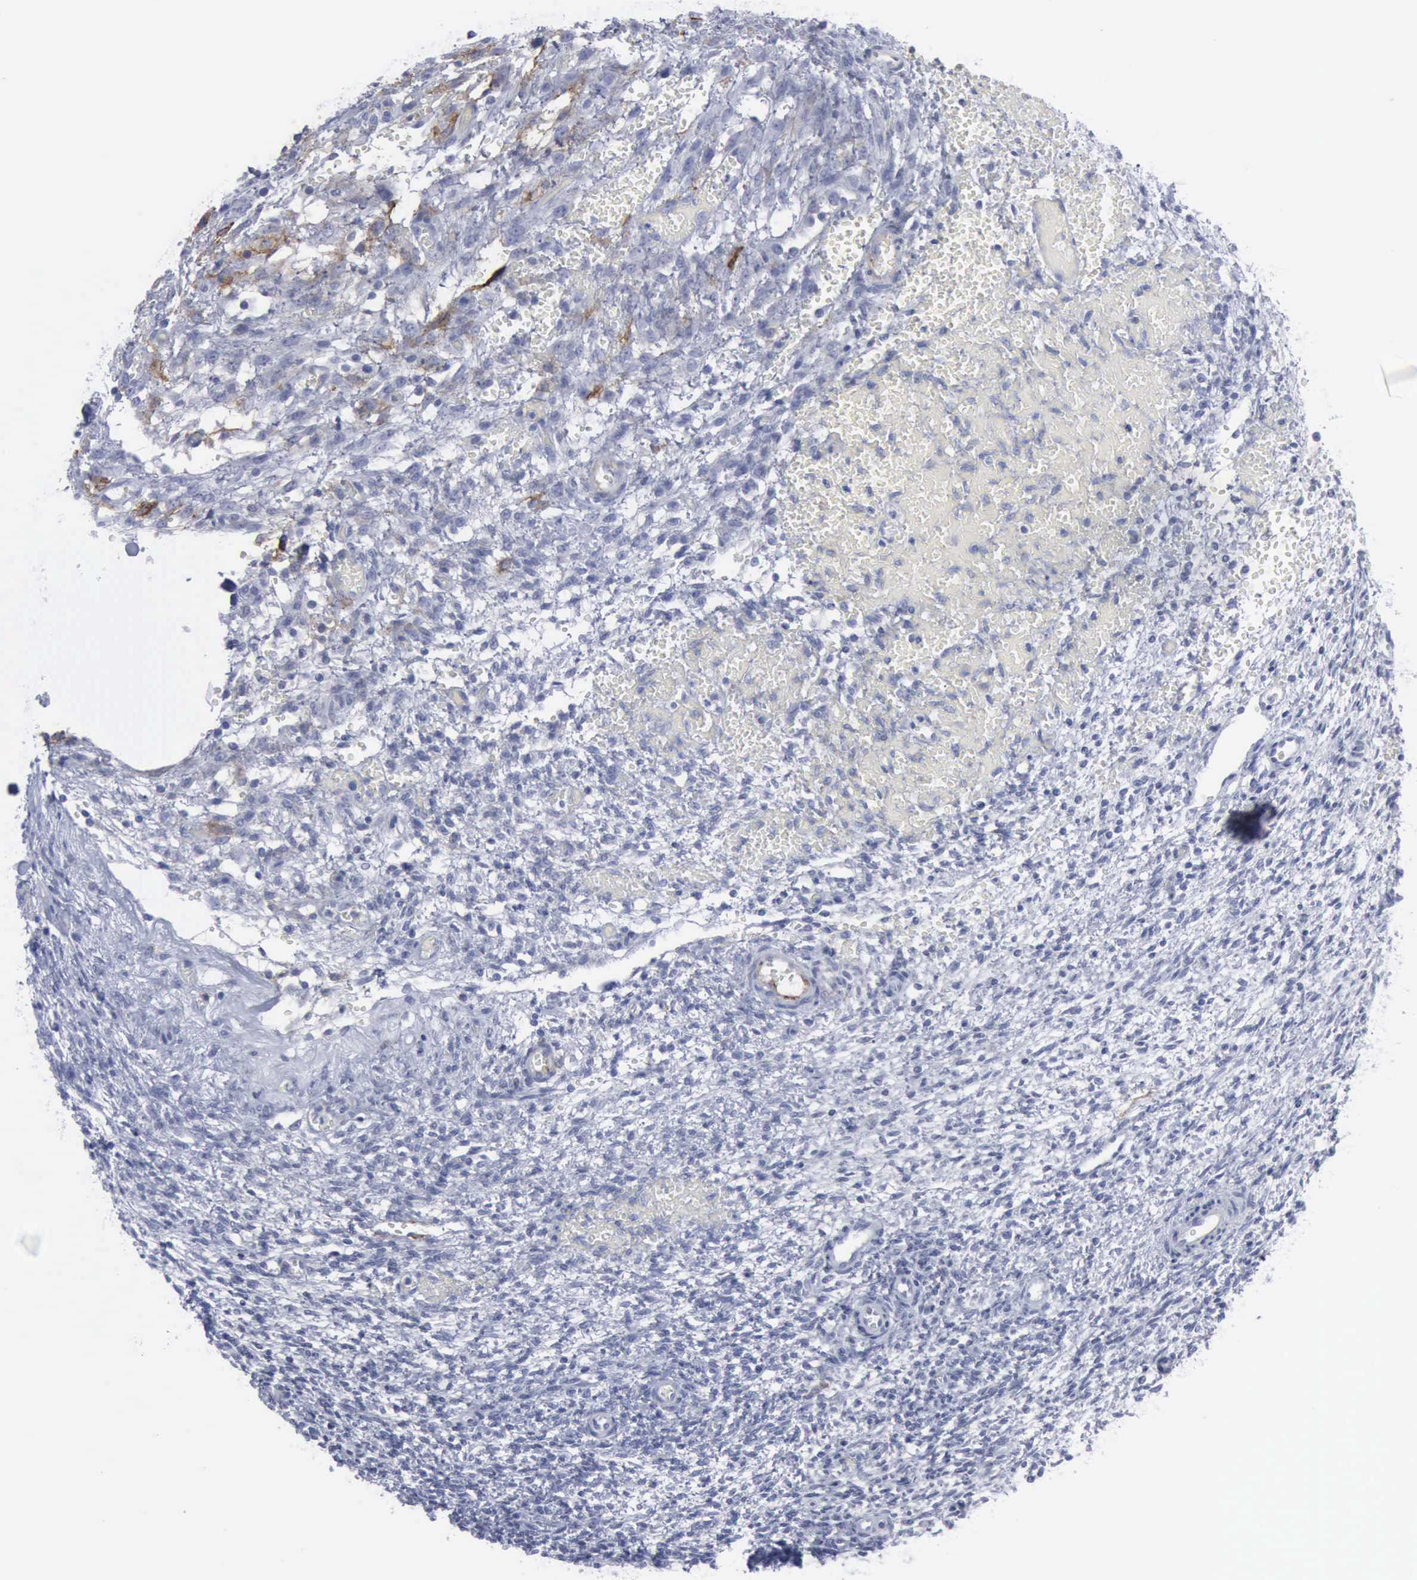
{"staining": {"intensity": "negative", "quantity": "none", "location": "none"}, "tissue": "ovary", "cell_type": "Ovarian stroma cells", "image_type": "normal", "snomed": [{"axis": "morphology", "description": "Normal tissue, NOS"}, {"axis": "topography", "description": "Ovary"}], "caption": "DAB (3,3'-diaminobenzidine) immunohistochemical staining of benign ovary demonstrates no significant staining in ovarian stroma cells.", "gene": "VCAM1", "patient": {"sex": "female", "age": 39}}